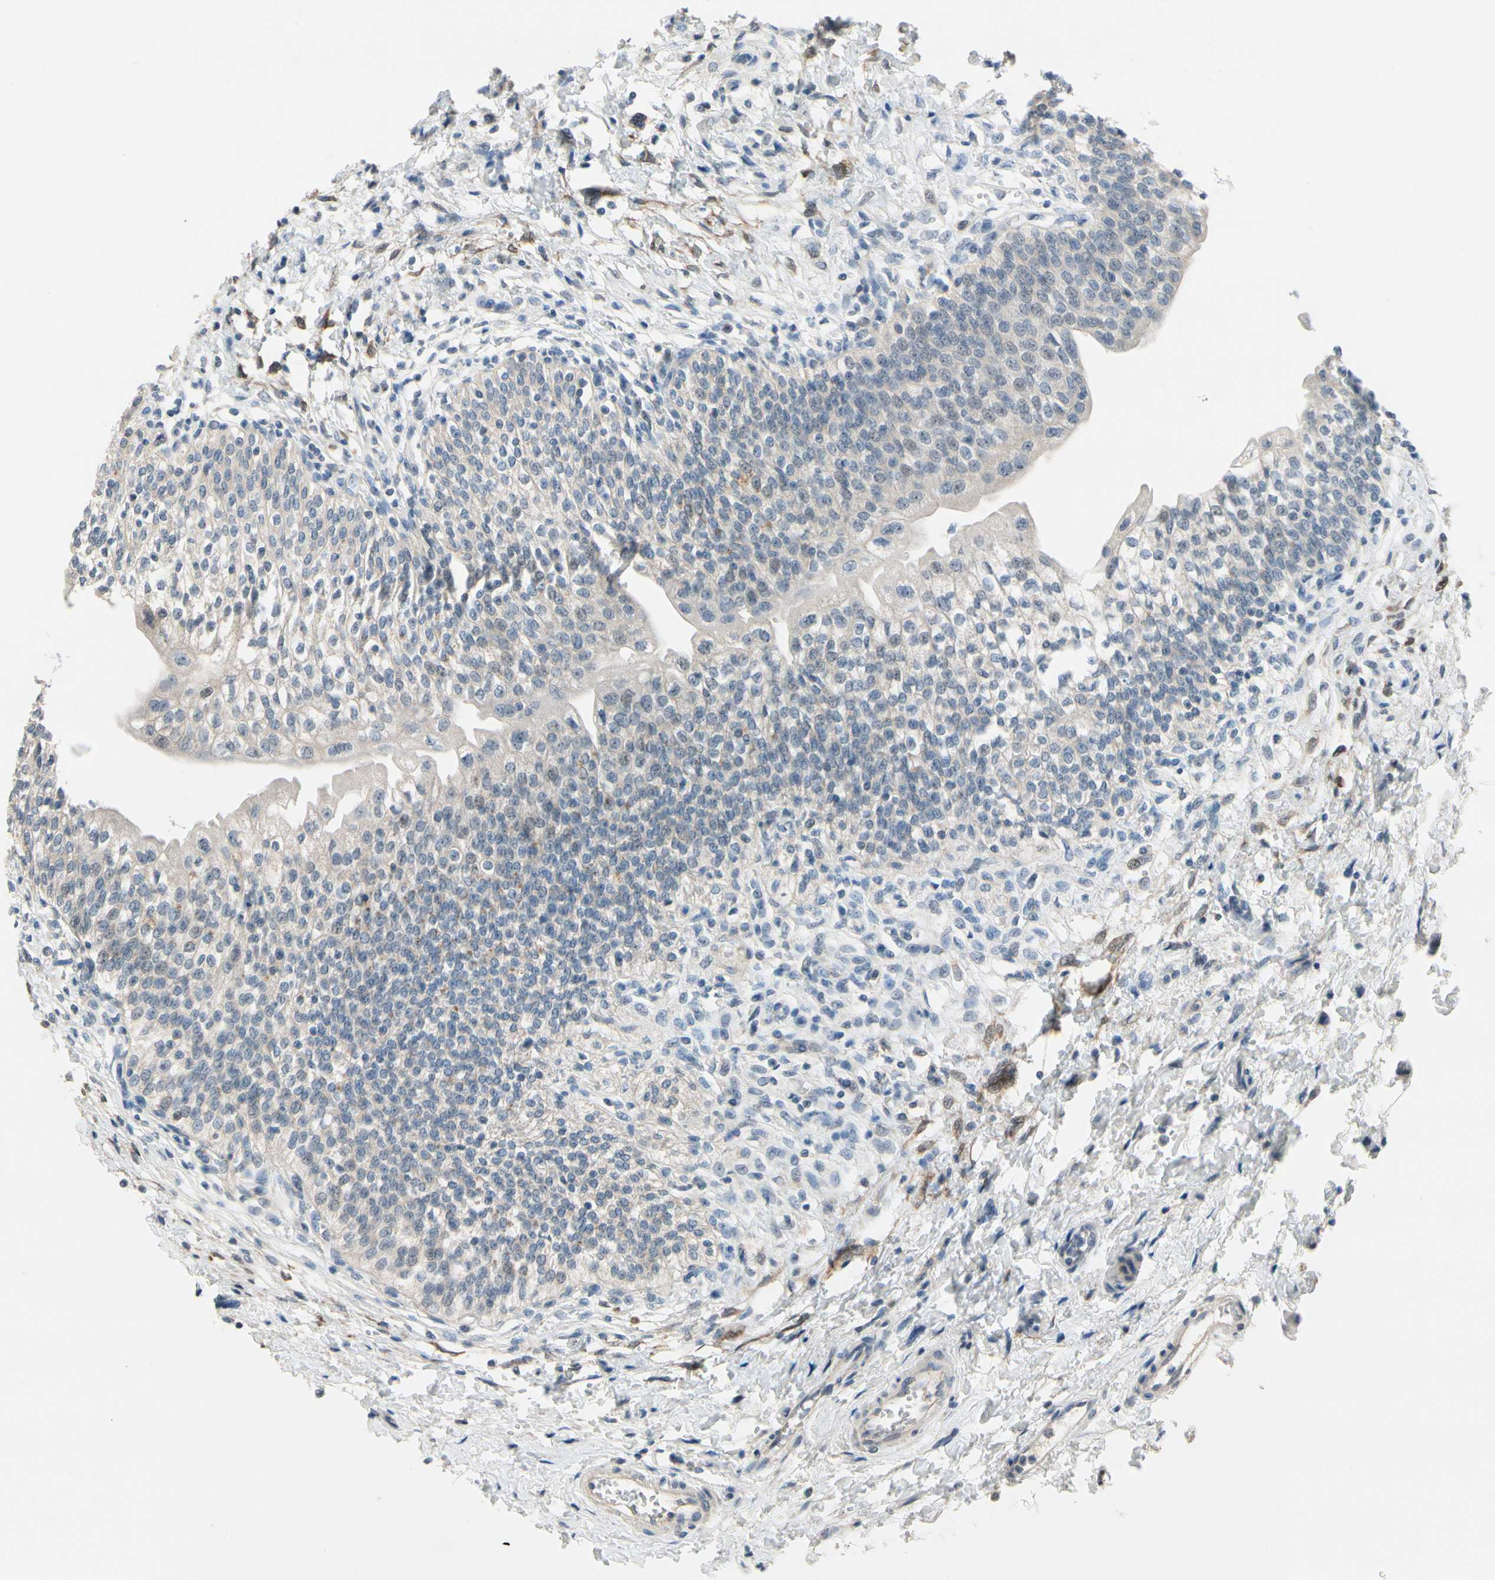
{"staining": {"intensity": "negative", "quantity": "none", "location": "none"}, "tissue": "urinary bladder", "cell_type": "Urothelial cells", "image_type": "normal", "snomed": [{"axis": "morphology", "description": "Normal tissue, NOS"}, {"axis": "topography", "description": "Urinary bladder"}], "caption": "A micrograph of human urinary bladder is negative for staining in urothelial cells. The staining is performed using DAB brown chromogen with nuclei counter-stained in using hematoxylin.", "gene": "SLC27A6", "patient": {"sex": "male", "age": 55}}